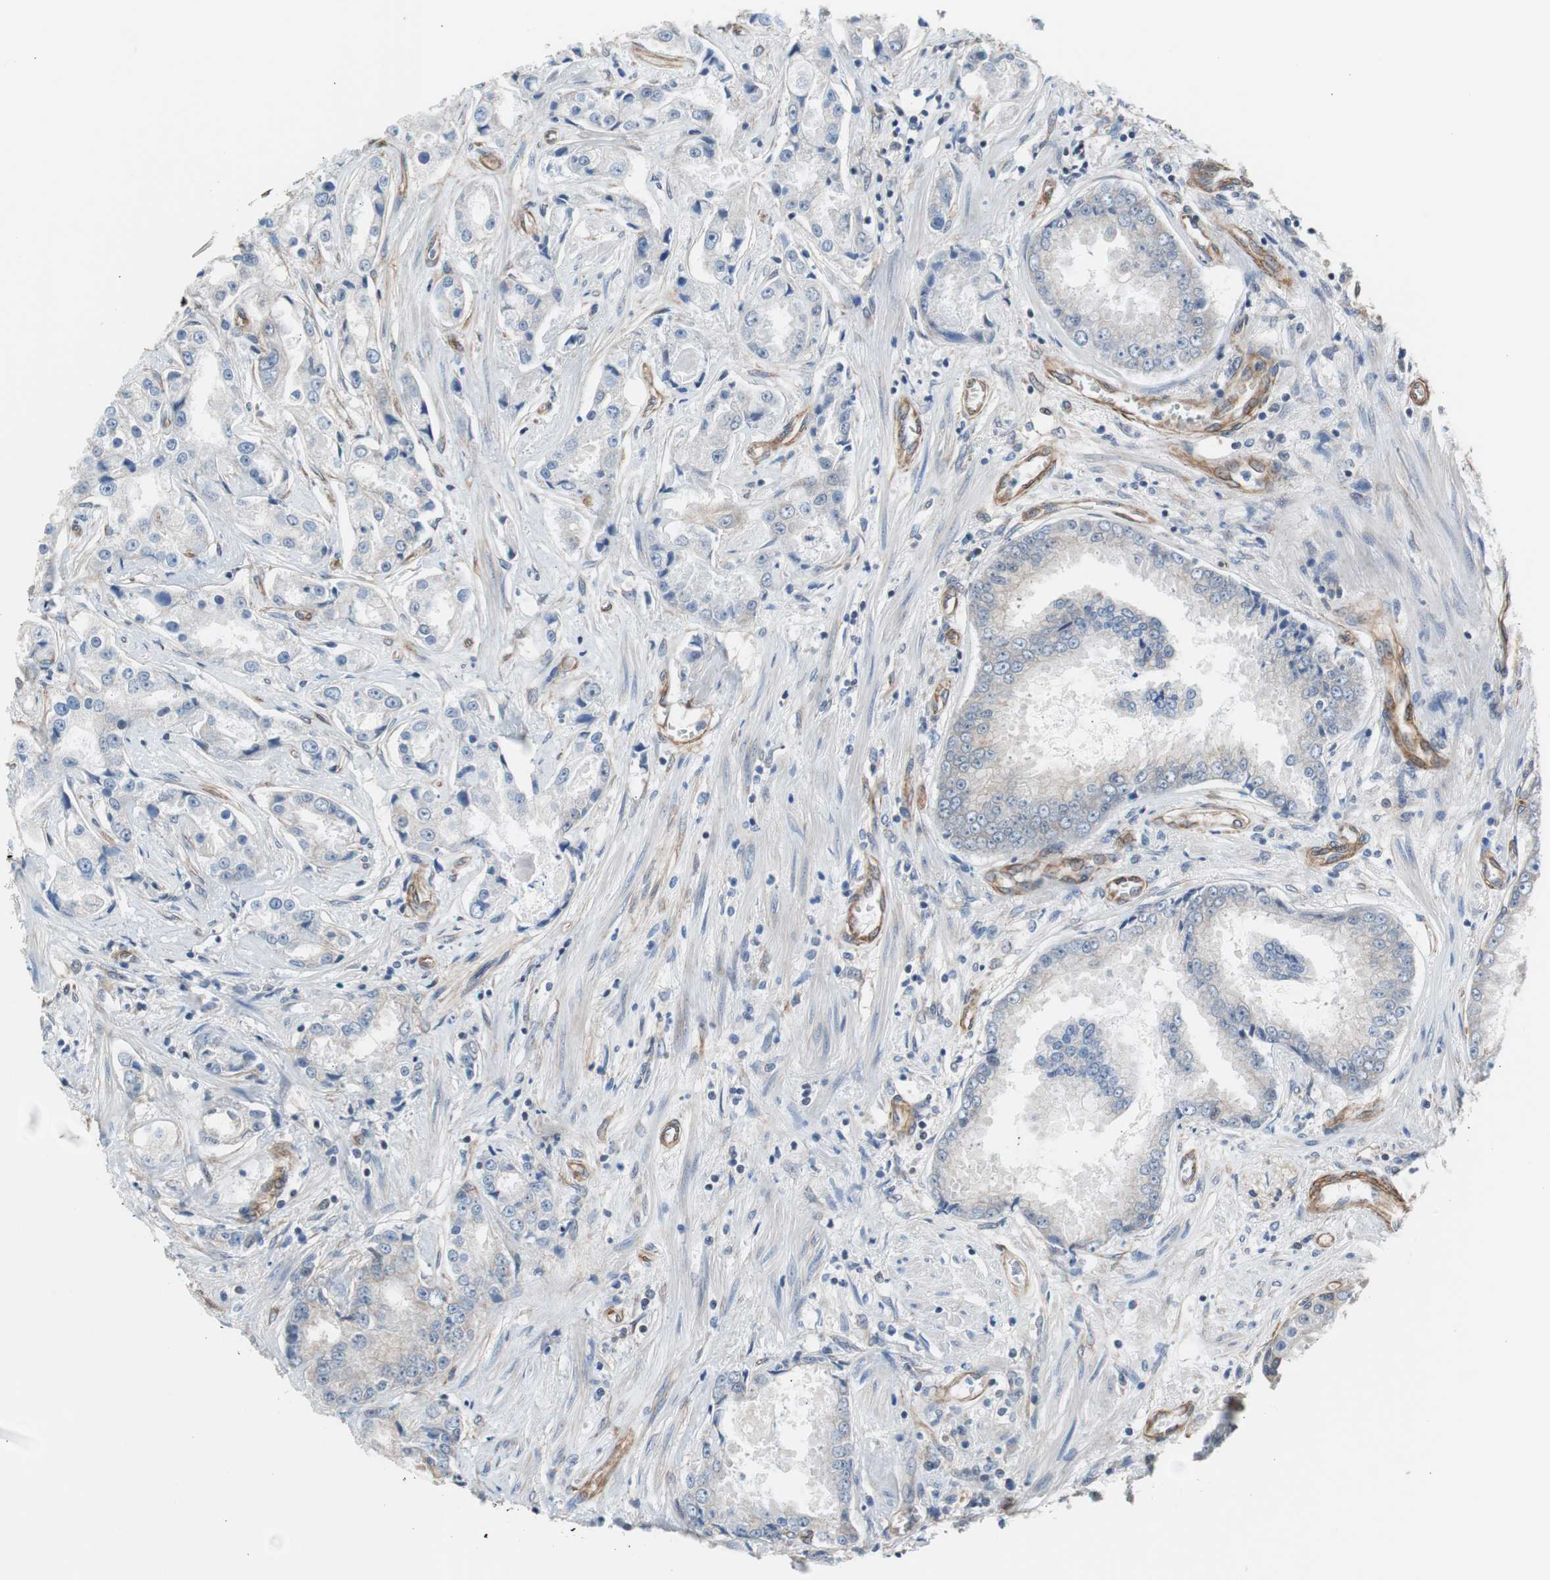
{"staining": {"intensity": "weak", "quantity": "<25%", "location": "cytoplasmic/membranous"}, "tissue": "prostate cancer", "cell_type": "Tumor cells", "image_type": "cancer", "snomed": [{"axis": "morphology", "description": "Adenocarcinoma, High grade"}, {"axis": "topography", "description": "Prostate"}], "caption": "Immunohistochemistry of prostate adenocarcinoma (high-grade) demonstrates no expression in tumor cells. (DAB immunohistochemistry with hematoxylin counter stain).", "gene": "KIF3B", "patient": {"sex": "male", "age": 73}}